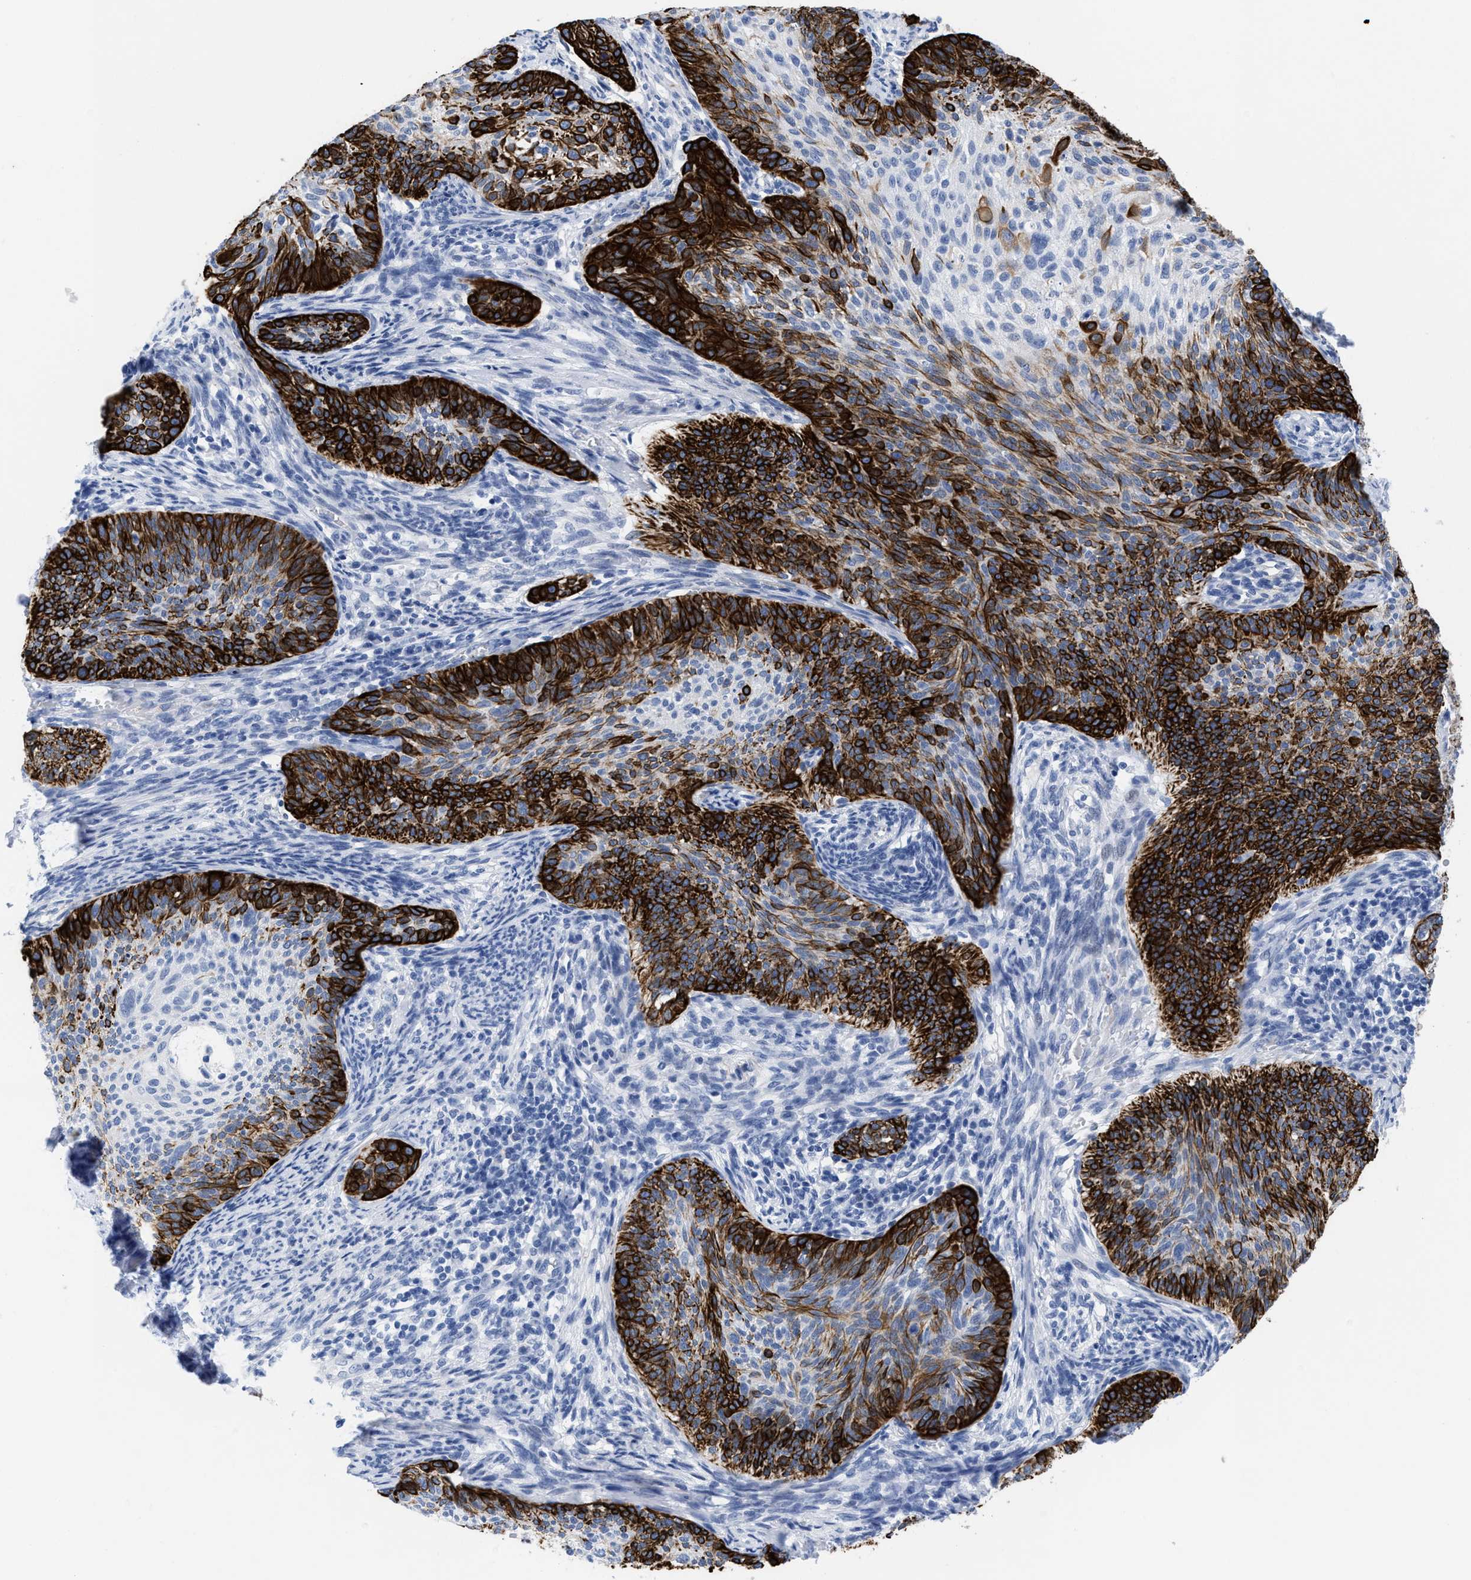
{"staining": {"intensity": "strong", "quantity": ">75%", "location": "cytoplasmic/membranous"}, "tissue": "cervical cancer", "cell_type": "Tumor cells", "image_type": "cancer", "snomed": [{"axis": "morphology", "description": "Squamous cell carcinoma, NOS"}, {"axis": "topography", "description": "Cervix"}], "caption": "Protein staining of squamous cell carcinoma (cervical) tissue displays strong cytoplasmic/membranous expression in about >75% of tumor cells.", "gene": "DUSP26", "patient": {"sex": "female", "age": 70}}